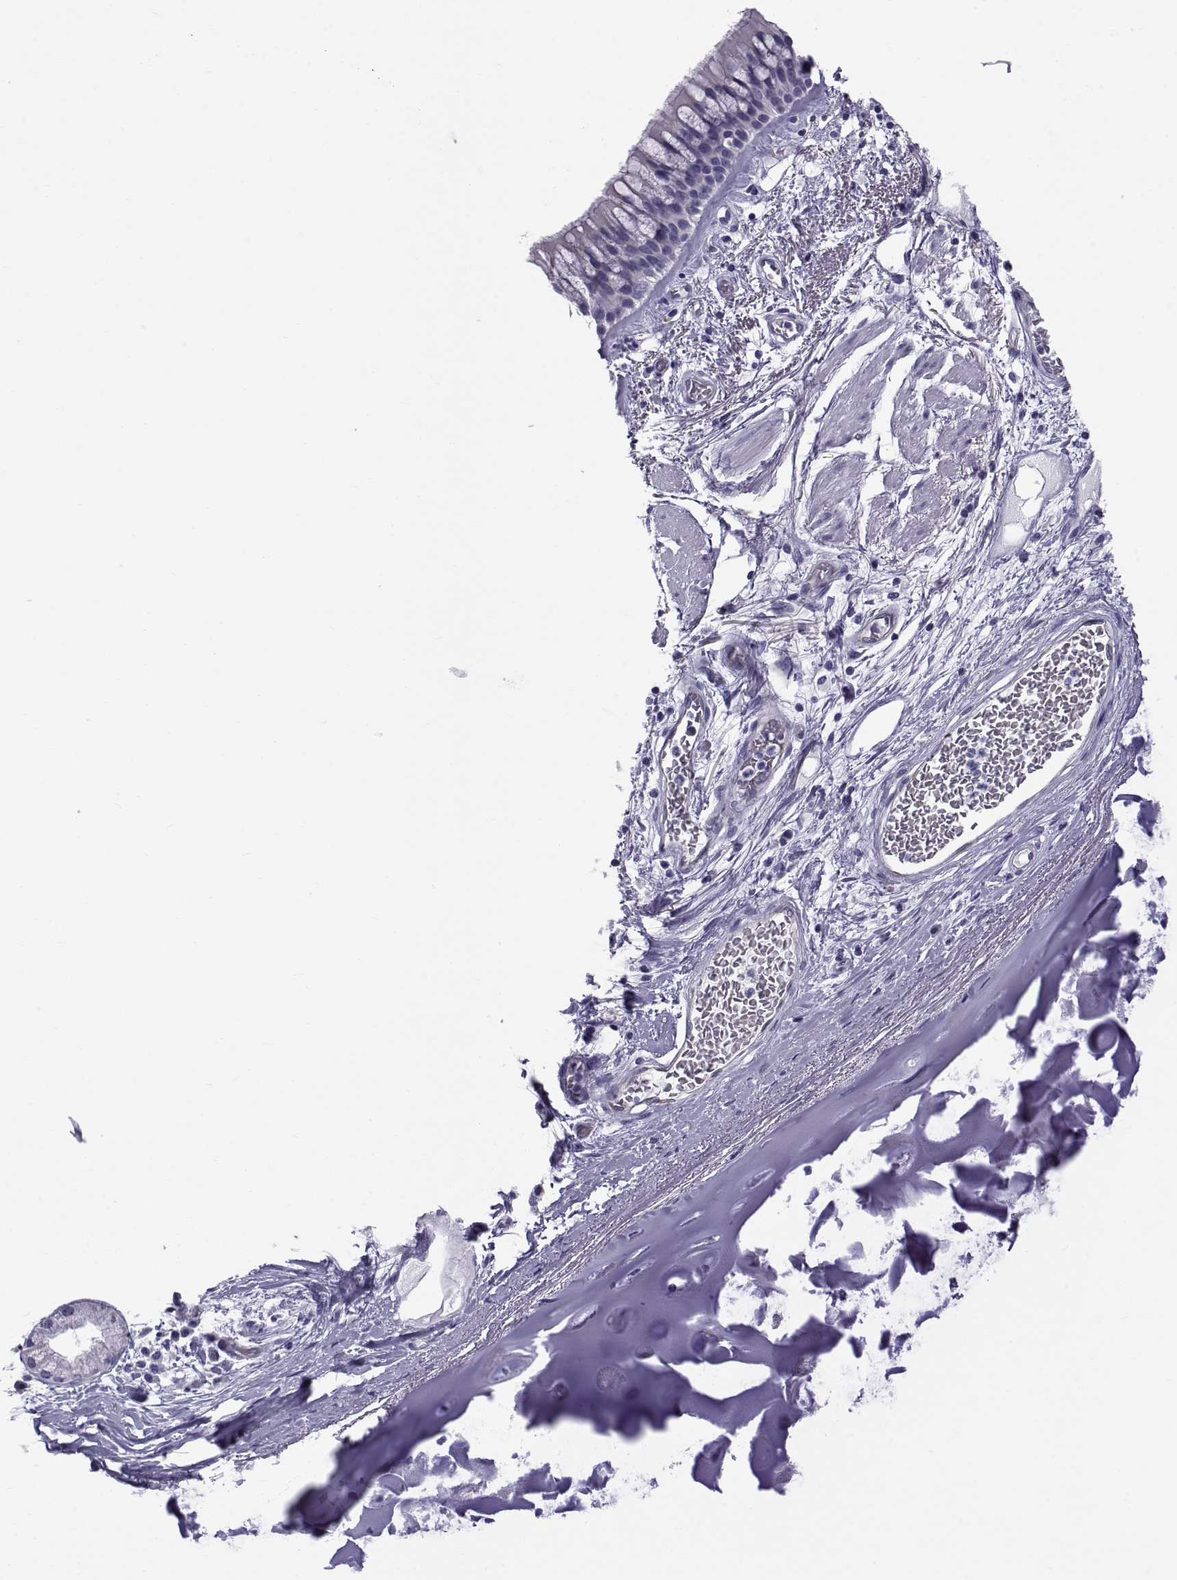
{"staining": {"intensity": "negative", "quantity": "none", "location": "none"}, "tissue": "bronchus", "cell_type": "Respiratory epithelial cells", "image_type": "normal", "snomed": [{"axis": "morphology", "description": "Normal tissue, NOS"}, {"axis": "topography", "description": "Bronchus"}, {"axis": "topography", "description": "Lung"}], "caption": "IHC photomicrograph of benign bronchus: human bronchus stained with DAB exhibits no significant protein staining in respiratory epithelial cells.", "gene": "RNASE12", "patient": {"sex": "female", "age": 57}}